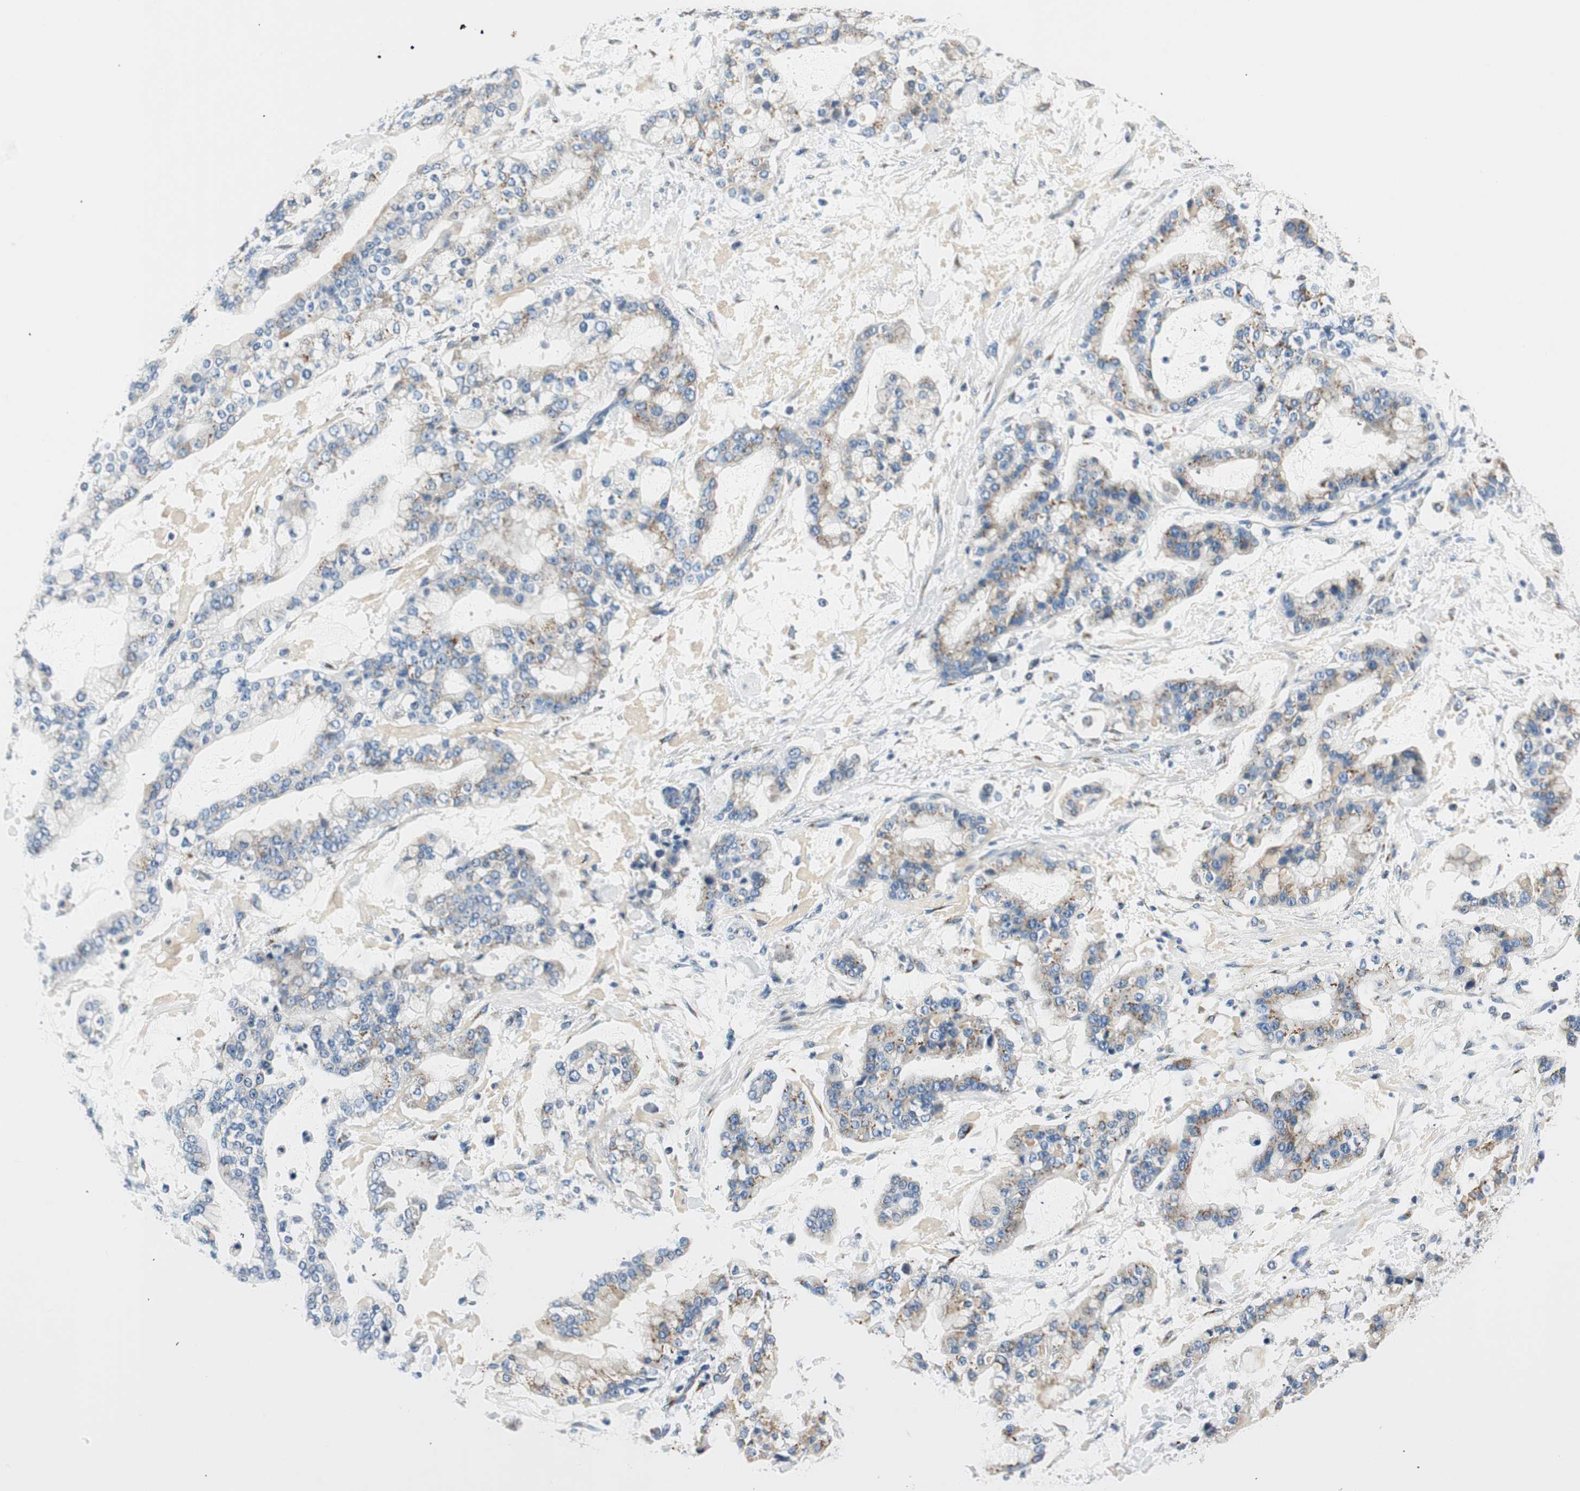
{"staining": {"intensity": "weak", "quantity": "25%-75%", "location": "cytoplasmic/membranous"}, "tissue": "stomach cancer", "cell_type": "Tumor cells", "image_type": "cancer", "snomed": [{"axis": "morphology", "description": "Normal tissue, NOS"}, {"axis": "morphology", "description": "Adenocarcinoma, NOS"}, {"axis": "topography", "description": "Stomach, upper"}, {"axis": "topography", "description": "Stomach"}], "caption": "A photomicrograph of human stomach adenocarcinoma stained for a protein demonstrates weak cytoplasmic/membranous brown staining in tumor cells. (DAB = brown stain, brightfield microscopy at high magnification).", "gene": "TMF1", "patient": {"sex": "male", "age": 76}}